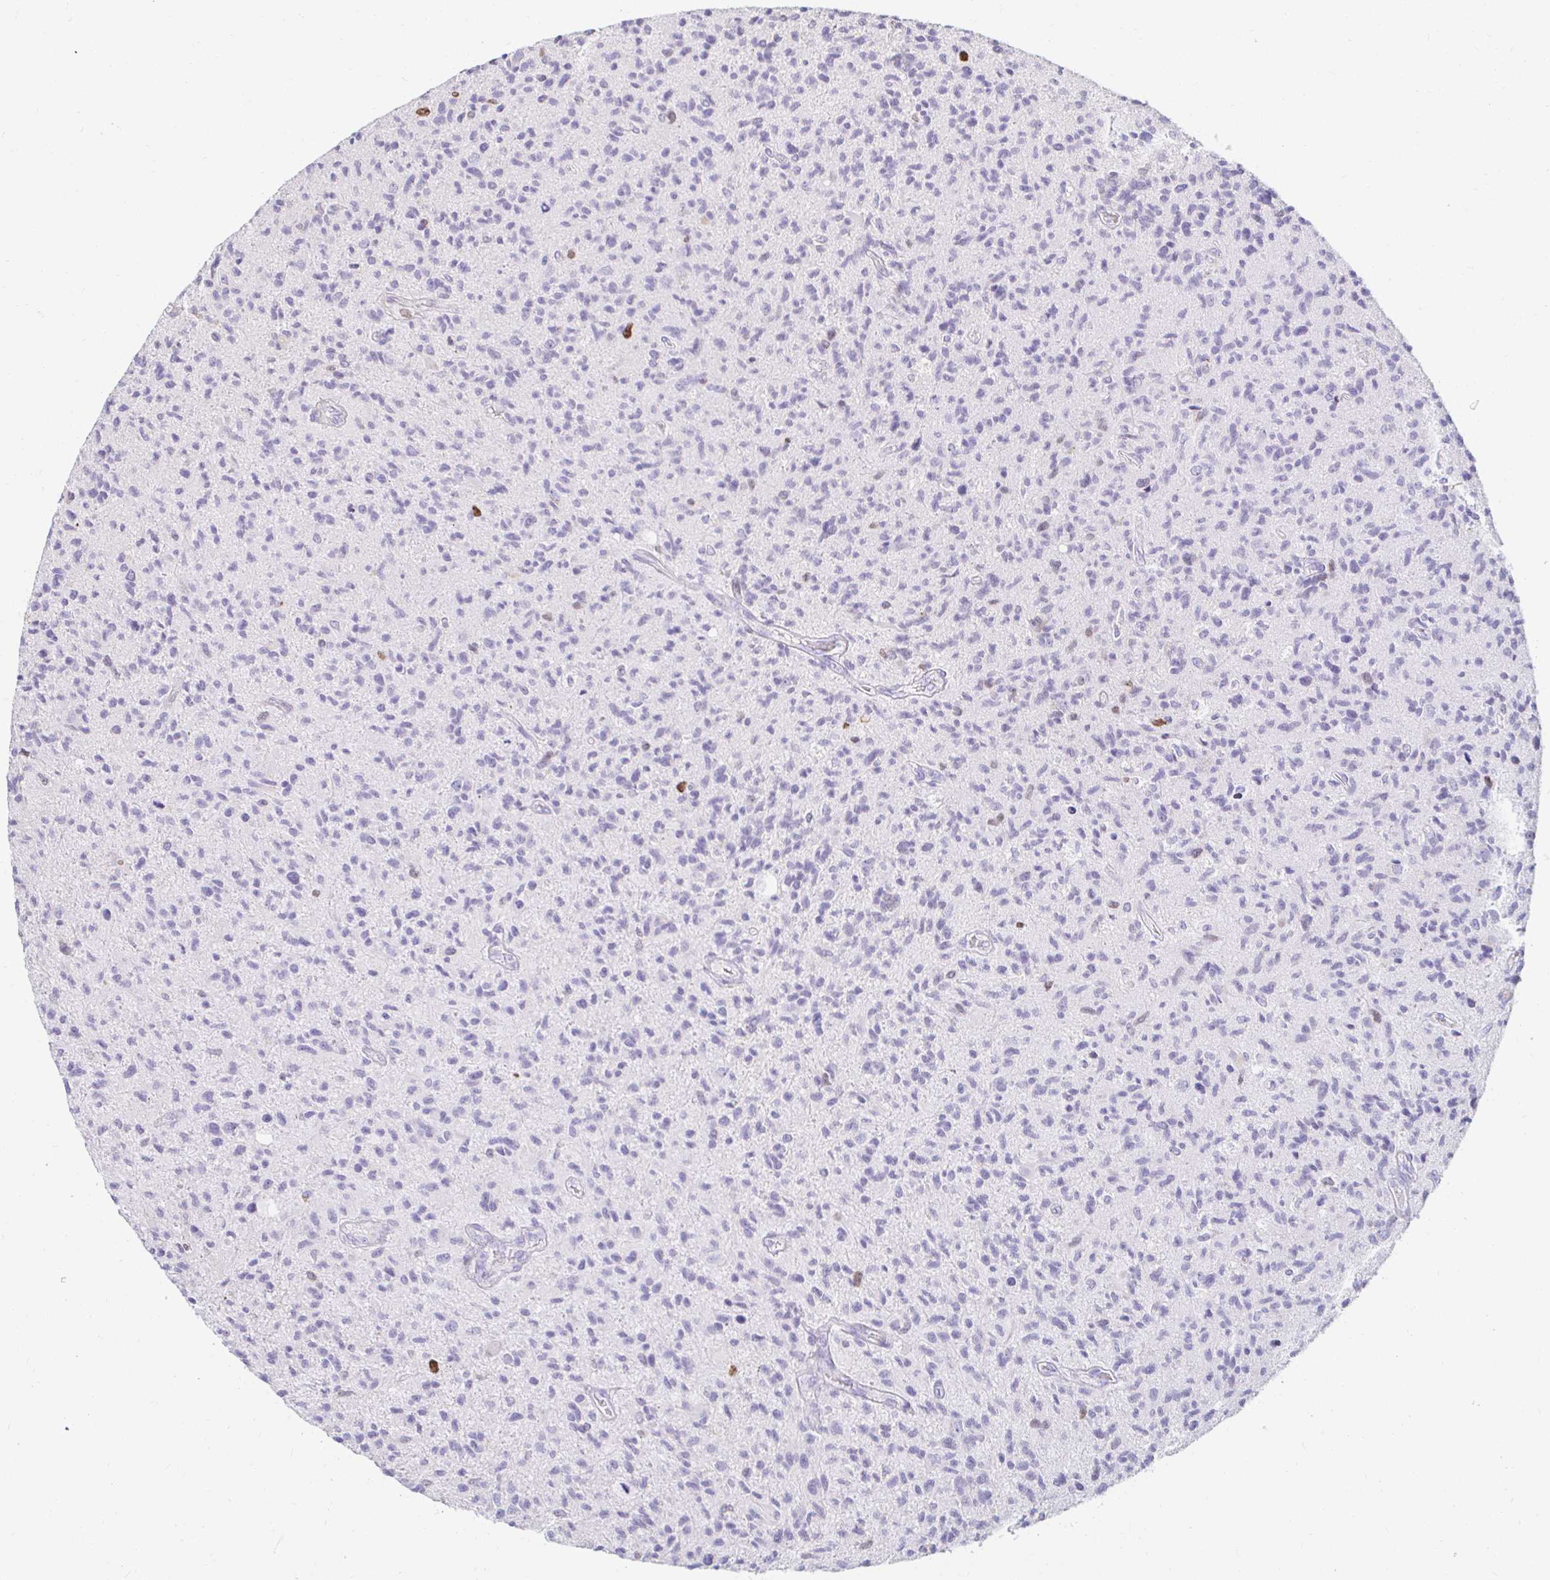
{"staining": {"intensity": "negative", "quantity": "none", "location": "none"}, "tissue": "glioma", "cell_type": "Tumor cells", "image_type": "cancer", "snomed": [{"axis": "morphology", "description": "Glioma, malignant, High grade"}, {"axis": "topography", "description": "Brain"}], "caption": "Human glioma stained for a protein using immunohistochemistry exhibits no expression in tumor cells.", "gene": "CAPSL", "patient": {"sex": "female", "age": 70}}